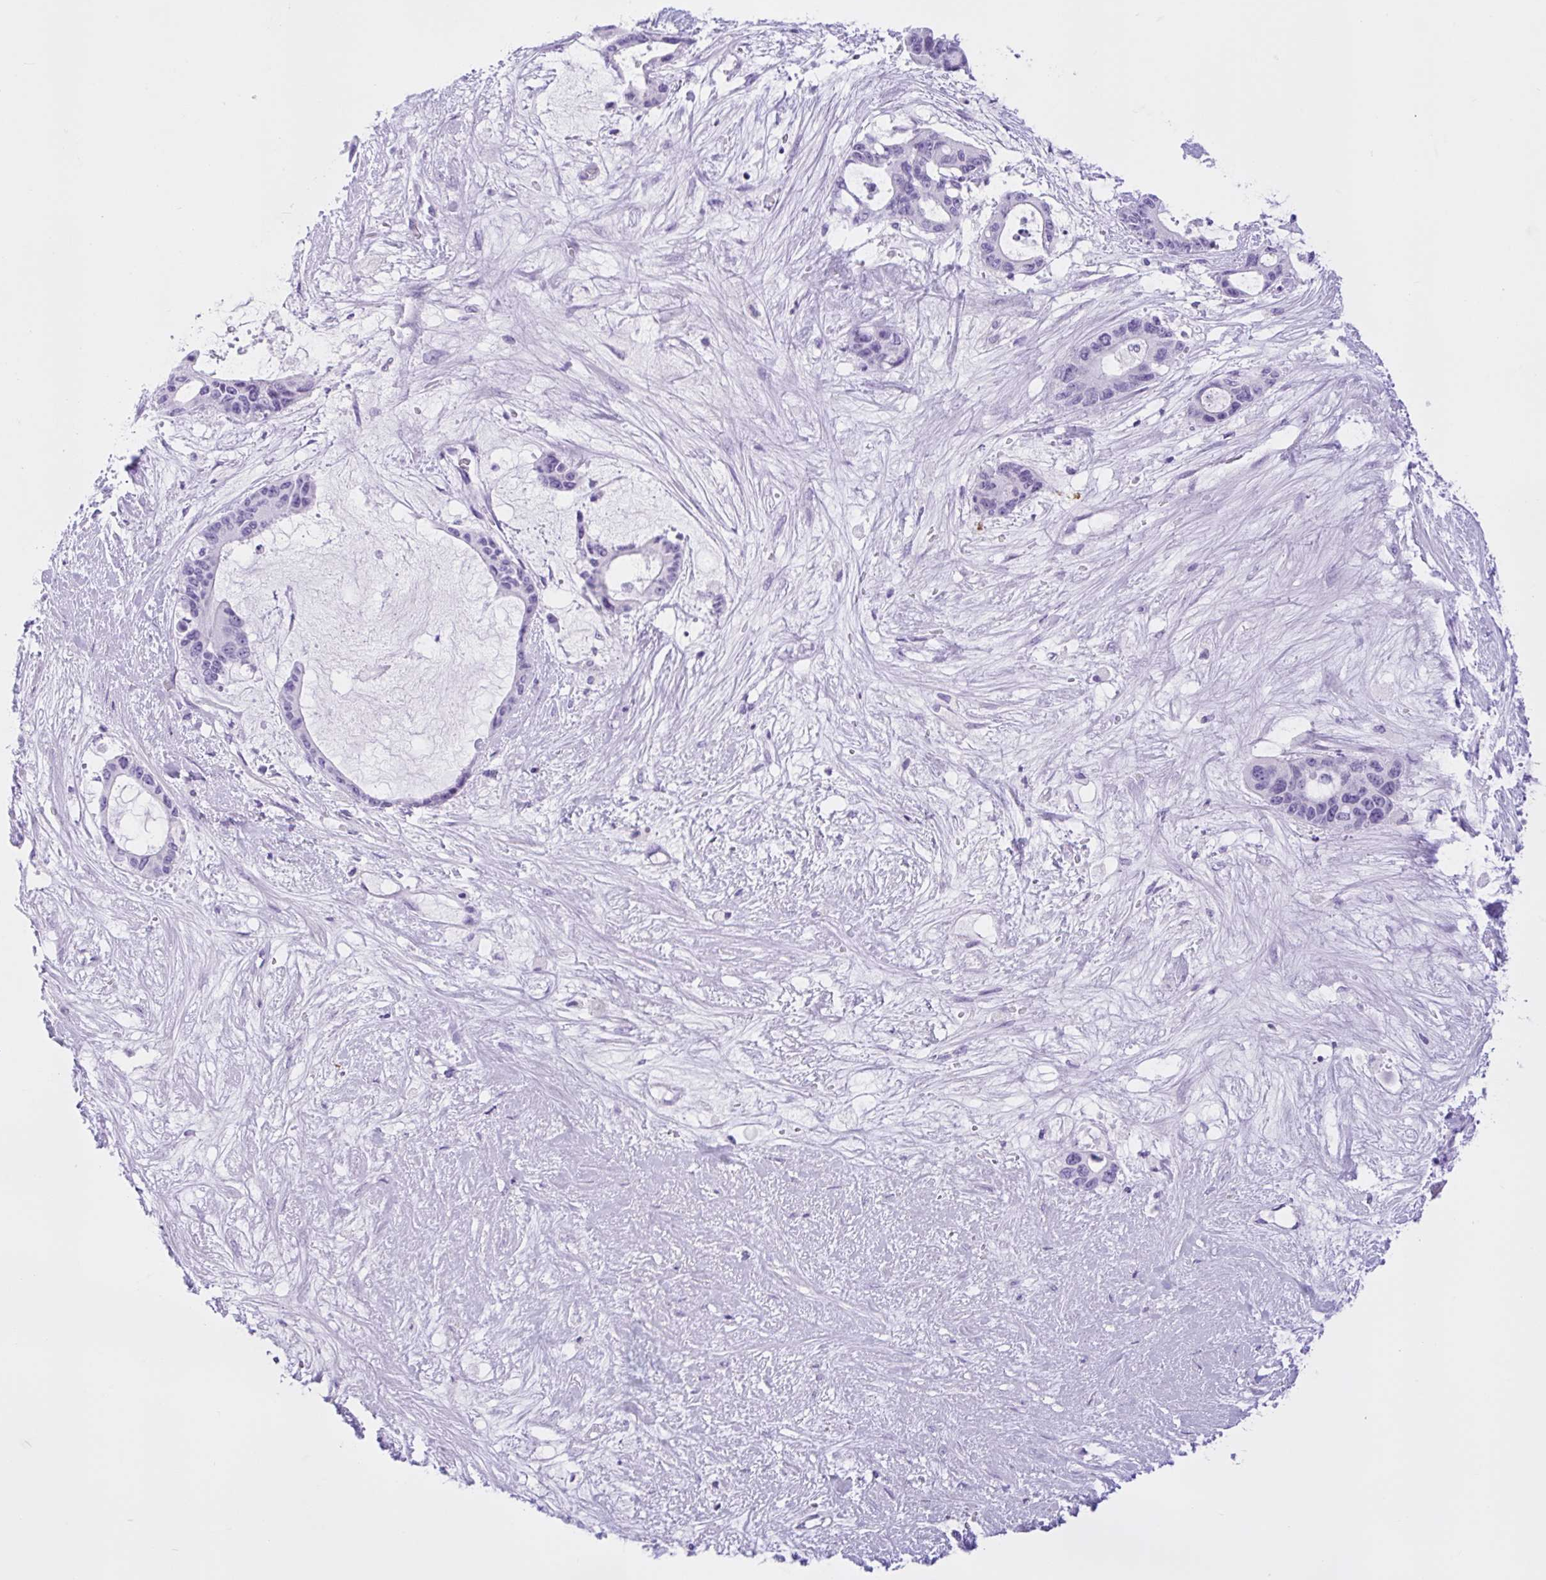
{"staining": {"intensity": "negative", "quantity": "none", "location": "none"}, "tissue": "liver cancer", "cell_type": "Tumor cells", "image_type": "cancer", "snomed": [{"axis": "morphology", "description": "Normal tissue, NOS"}, {"axis": "morphology", "description": "Cholangiocarcinoma"}, {"axis": "topography", "description": "Liver"}, {"axis": "topography", "description": "Peripheral nerve tissue"}], "caption": "Tumor cells show no significant protein positivity in liver cancer (cholangiocarcinoma). (Stains: DAB (3,3'-diaminobenzidine) immunohistochemistry with hematoxylin counter stain, Microscopy: brightfield microscopy at high magnification).", "gene": "ZNF319", "patient": {"sex": "female", "age": 73}}